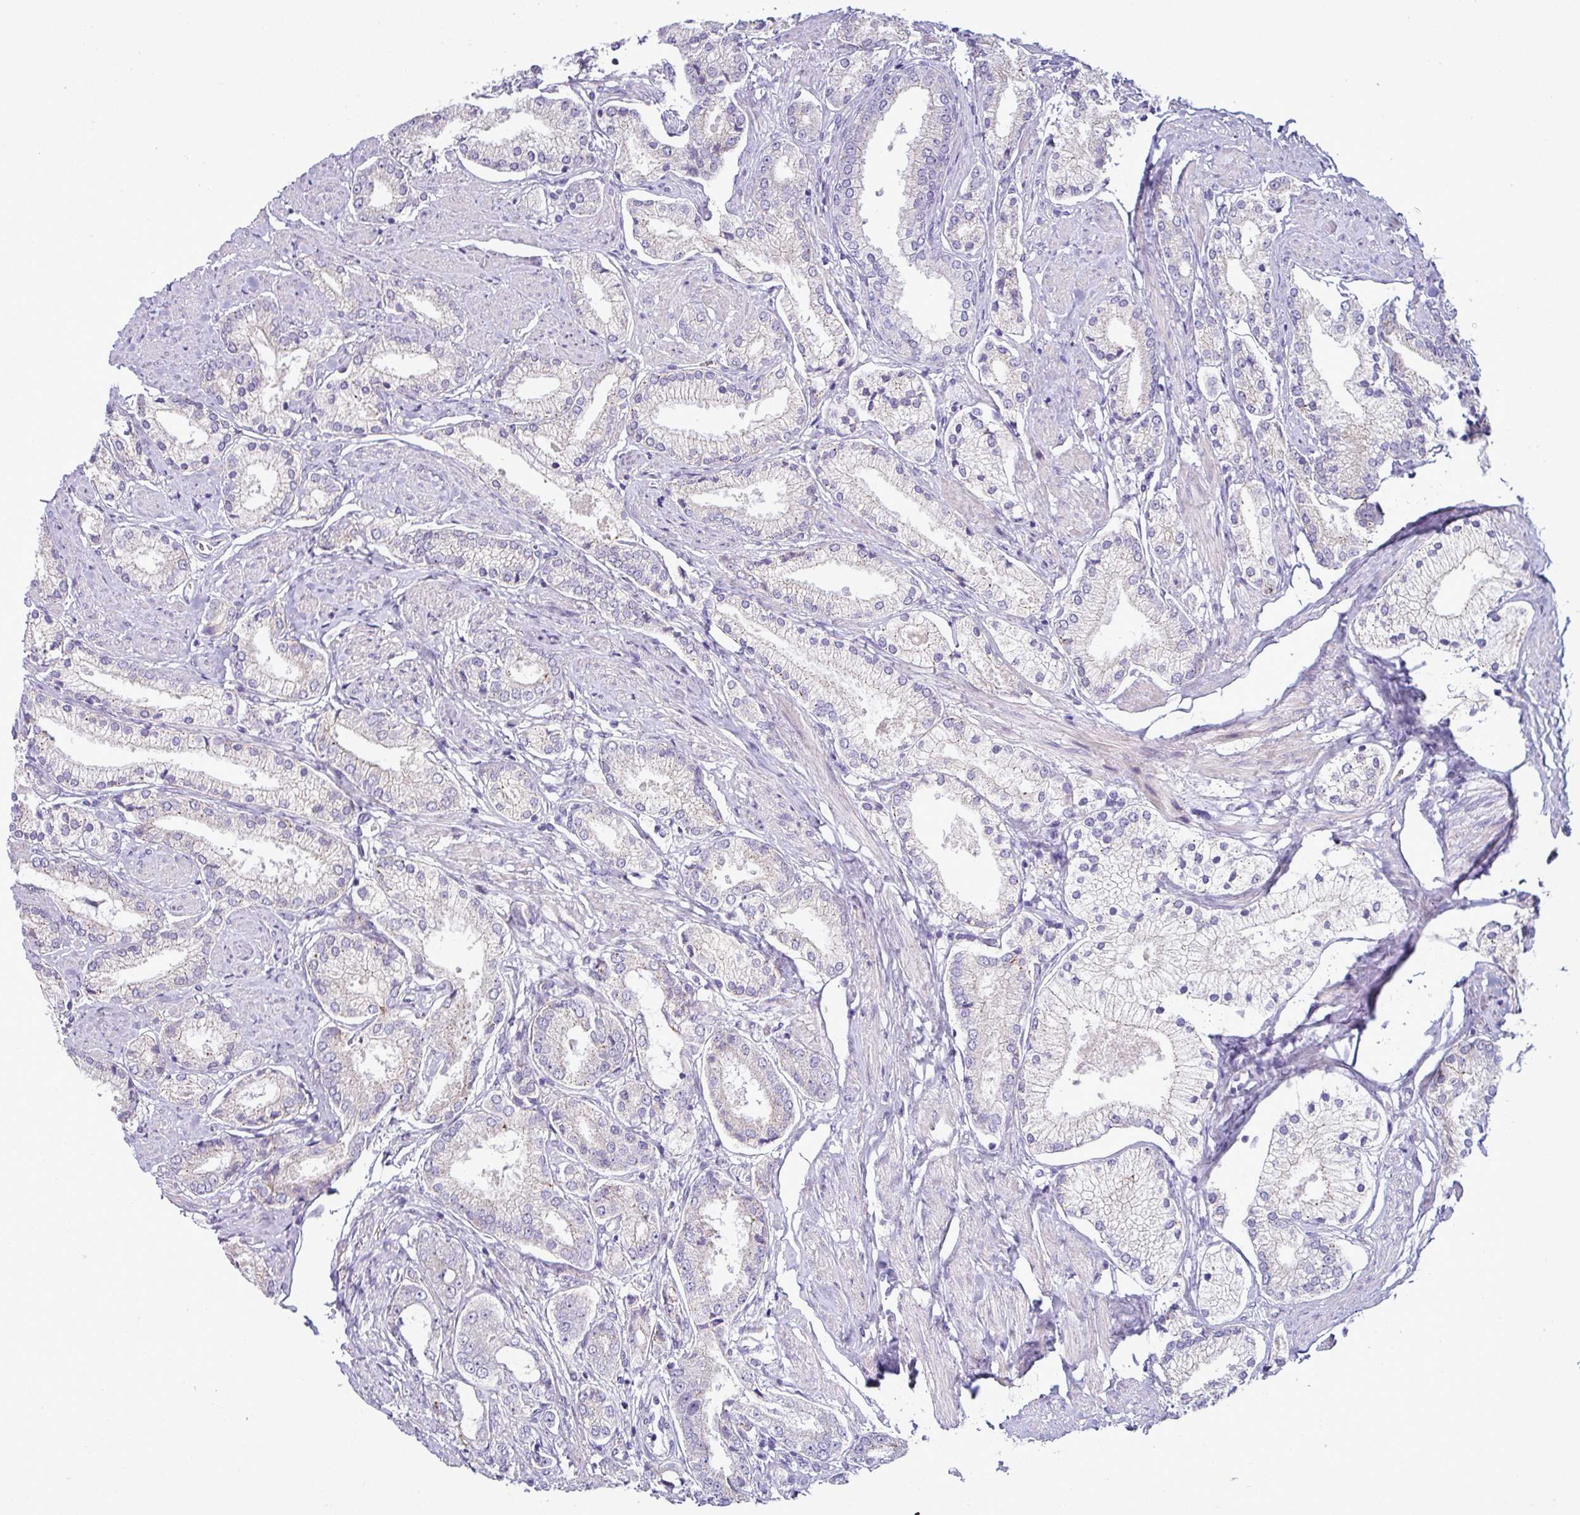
{"staining": {"intensity": "moderate", "quantity": "<25%", "location": "cytoplasmic/membranous"}, "tissue": "prostate cancer", "cell_type": "Tumor cells", "image_type": "cancer", "snomed": [{"axis": "morphology", "description": "Adenocarcinoma, High grade"}, {"axis": "topography", "description": "Prostate and seminal vesicle, NOS"}], "caption": "Tumor cells reveal moderate cytoplasmic/membranous positivity in about <25% of cells in high-grade adenocarcinoma (prostate).", "gene": "ACAP3", "patient": {"sex": "male", "age": 64}}